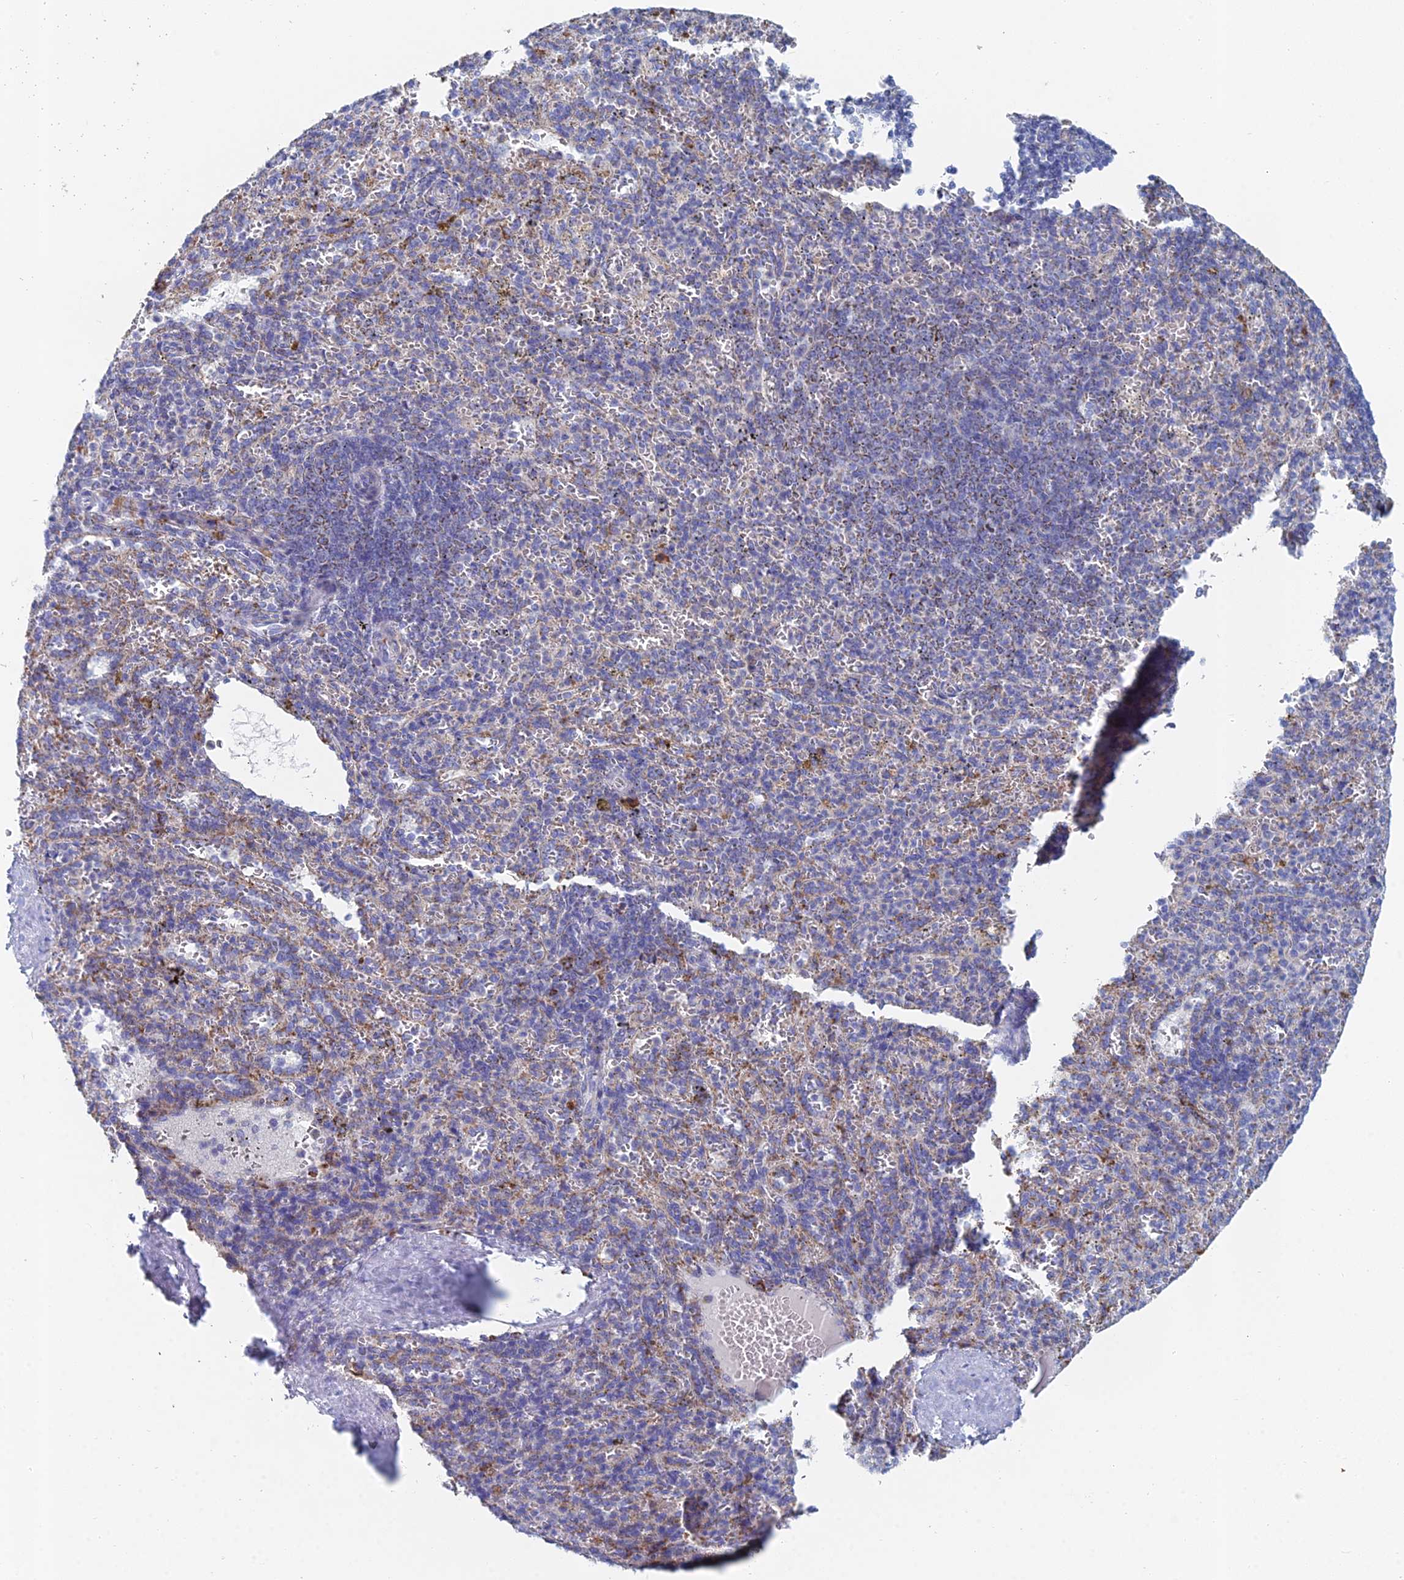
{"staining": {"intensity": "weak", "quantity": "<25%", "location": "cytoplasmic/membranous"}, "tissue": "spleen", "cell_type": "Cells in red pulp", "image_type": "normal", "snomed": [{"axis": "morphology", "description": "Normal tissue, NOS"}, {"axis": "topography", "description": "Spleen"}], "caption": "High power microscopy image of an IHC histopathology image of unremarkable spleen, revealing no significant staining in cells in red pulp. (Stains: DAB (3,3'-diaminobenzidine) immunohistochemistry (IHC) with hematoxylin counter stain, Microscopy: brightfield microscopy at high magnification).", "gene": "CRACR2B", "patient": {"sex": "female", "age": 21}}